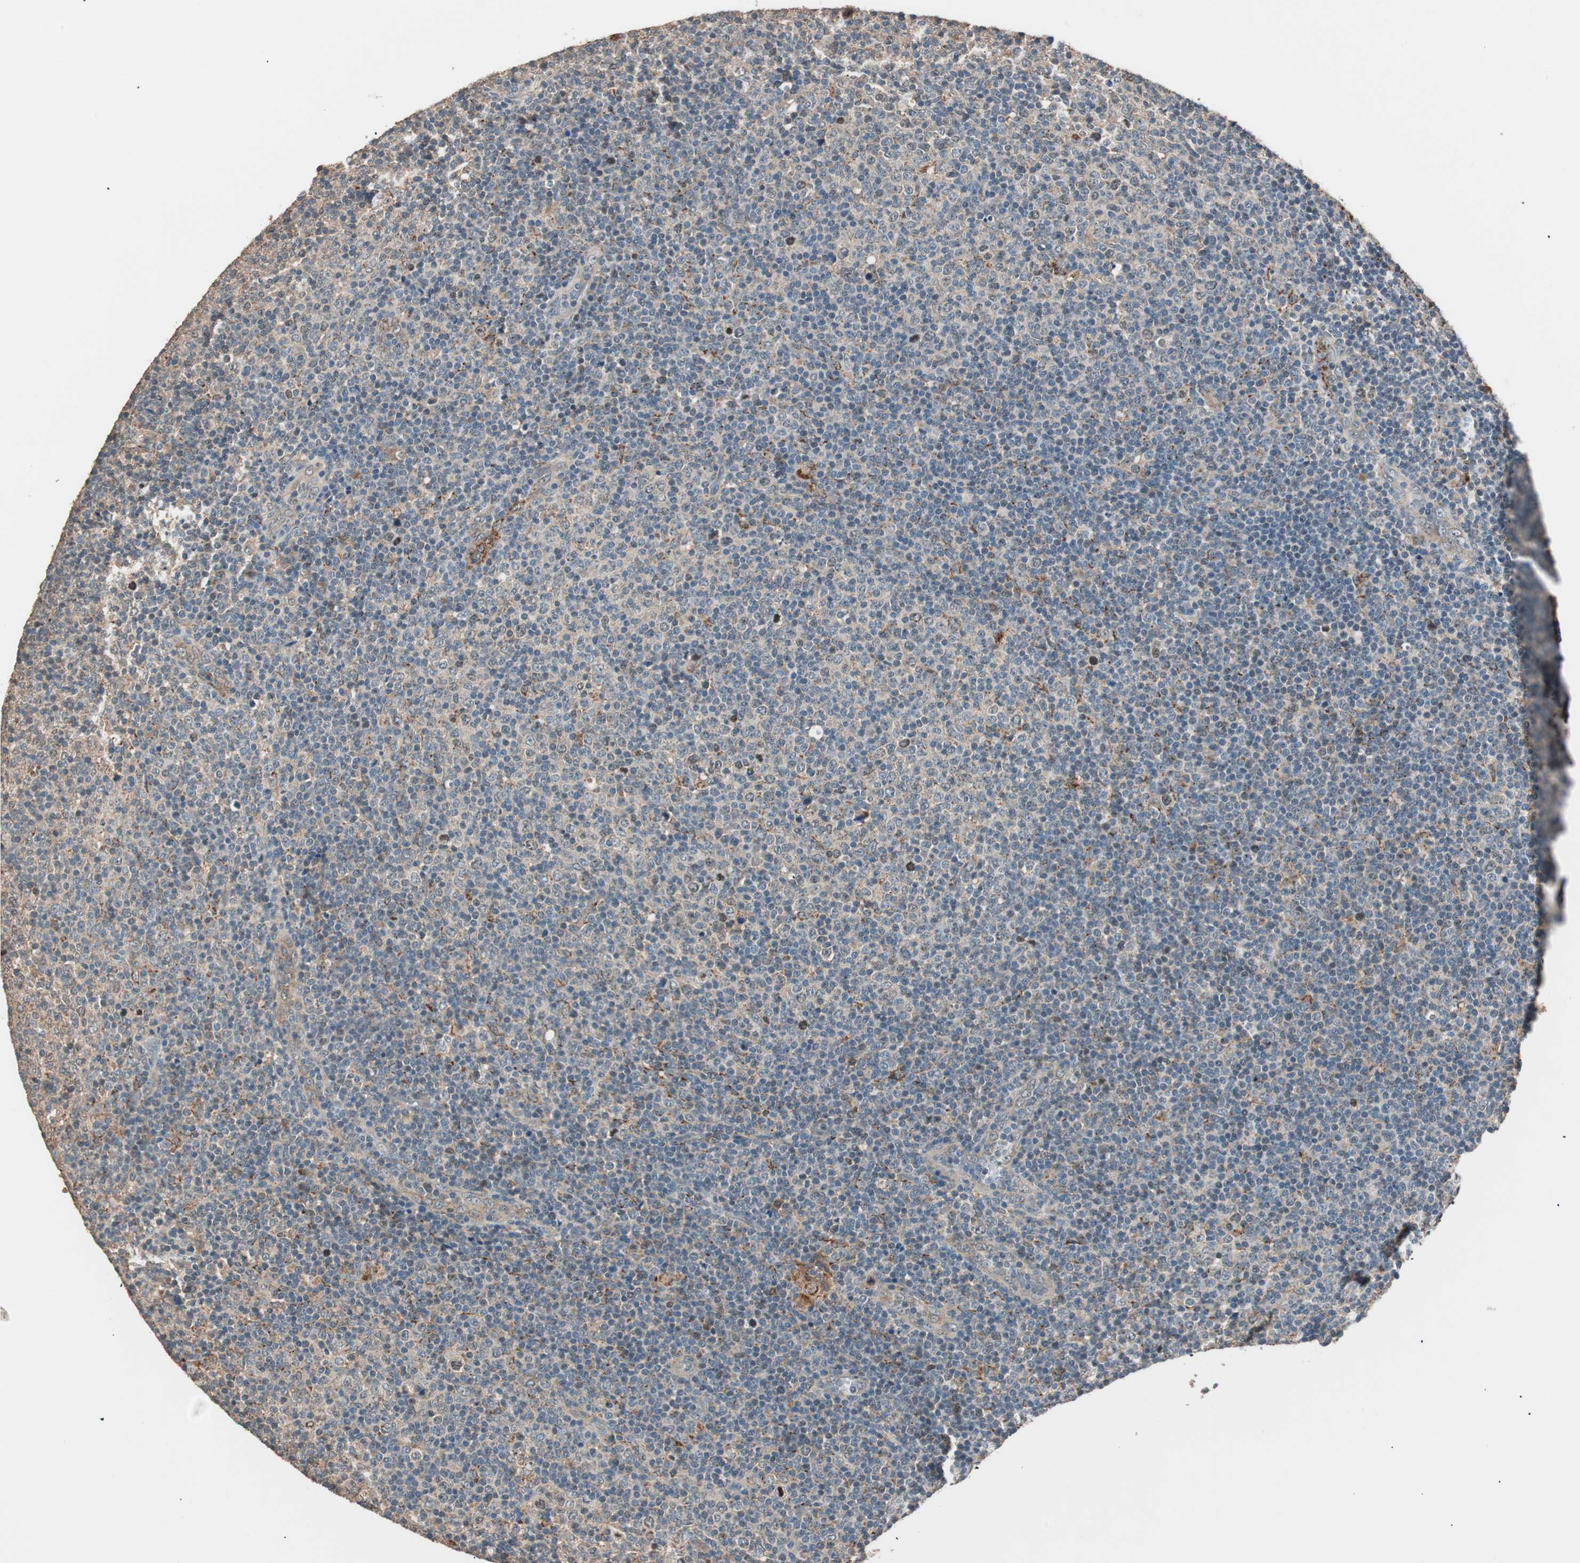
{"staining": {"intensity": "weak", "quantity": "<25%", "location": "cytoplasmic/membranous,nuclear"}, "tissue": "lymphoma", "cell_type": "Tumor cells", "image_type": "cancer", "snomed": [{"axis": "morphology", "description": "Malignant lymphoma, non-Hodgkin's type, Low grade"}, {"axis": "topography", "description": "Lymph node"}], "caption": "The histopathology image exhibits no staining of tumor cells in lymphoma.", "gene": "NFRKB", "patient": {"sex": "male", "age": 70}}